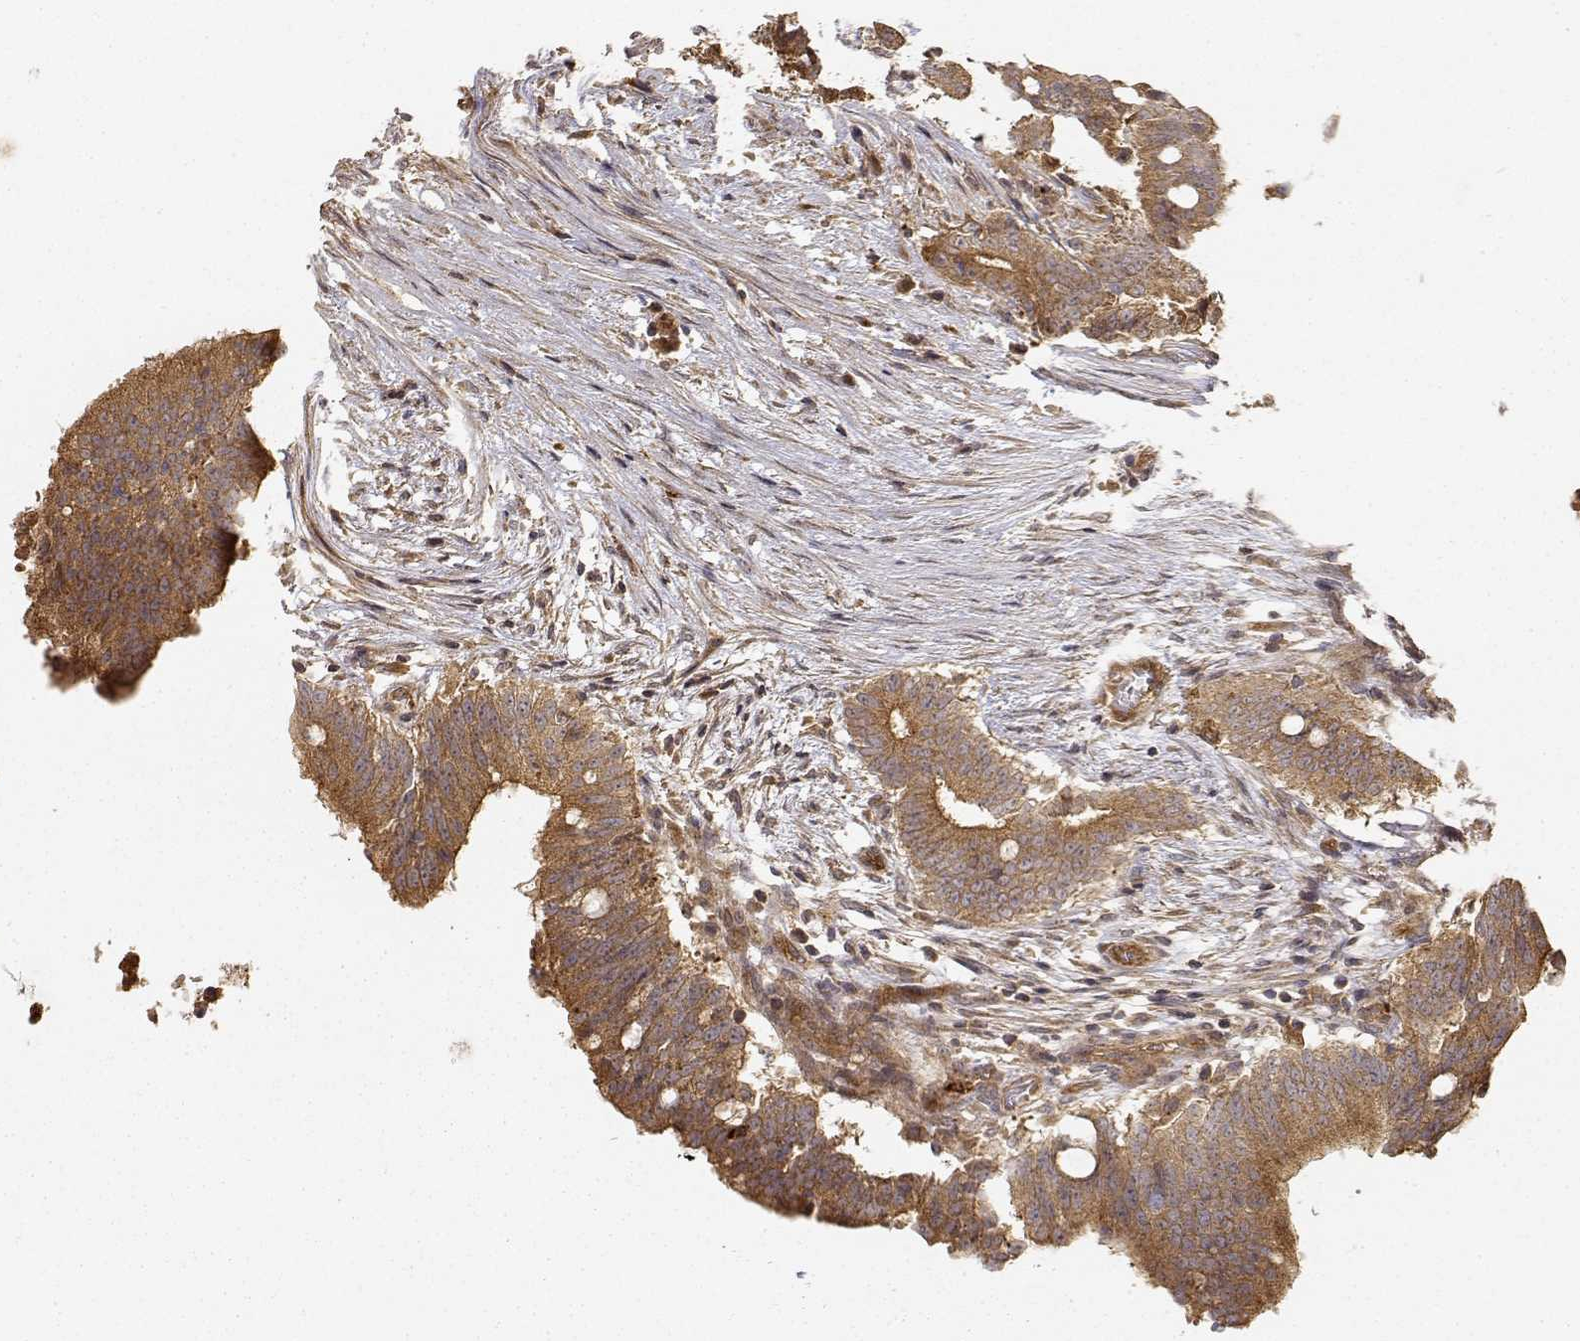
{"staining": {"intensity": "moderate", "quantity": ">75%", "location": "cytoplasmic/membranous"}, "tissue": "colorectal cancer", "cell_type": "Tumor cells", "image_type": "cancer", "snomed": [{"axis": "morphology", "description": "Adenocarcinoma, NOS"}, {"axis": "topography", "description": "Colon"}], "caption": "The image reveals immunohistochemical staining of colorectal adenocarcinoma. There is moderate cytoplasmic/membranous expression is present in approximately >75% of tumor cells. (DAB (3,3'-diaminobenzidine) IHC with brightfield microscopy, high magnification).", "gene": "CDK5RAP2", "patient": {"sex": "female", "age": 43}}